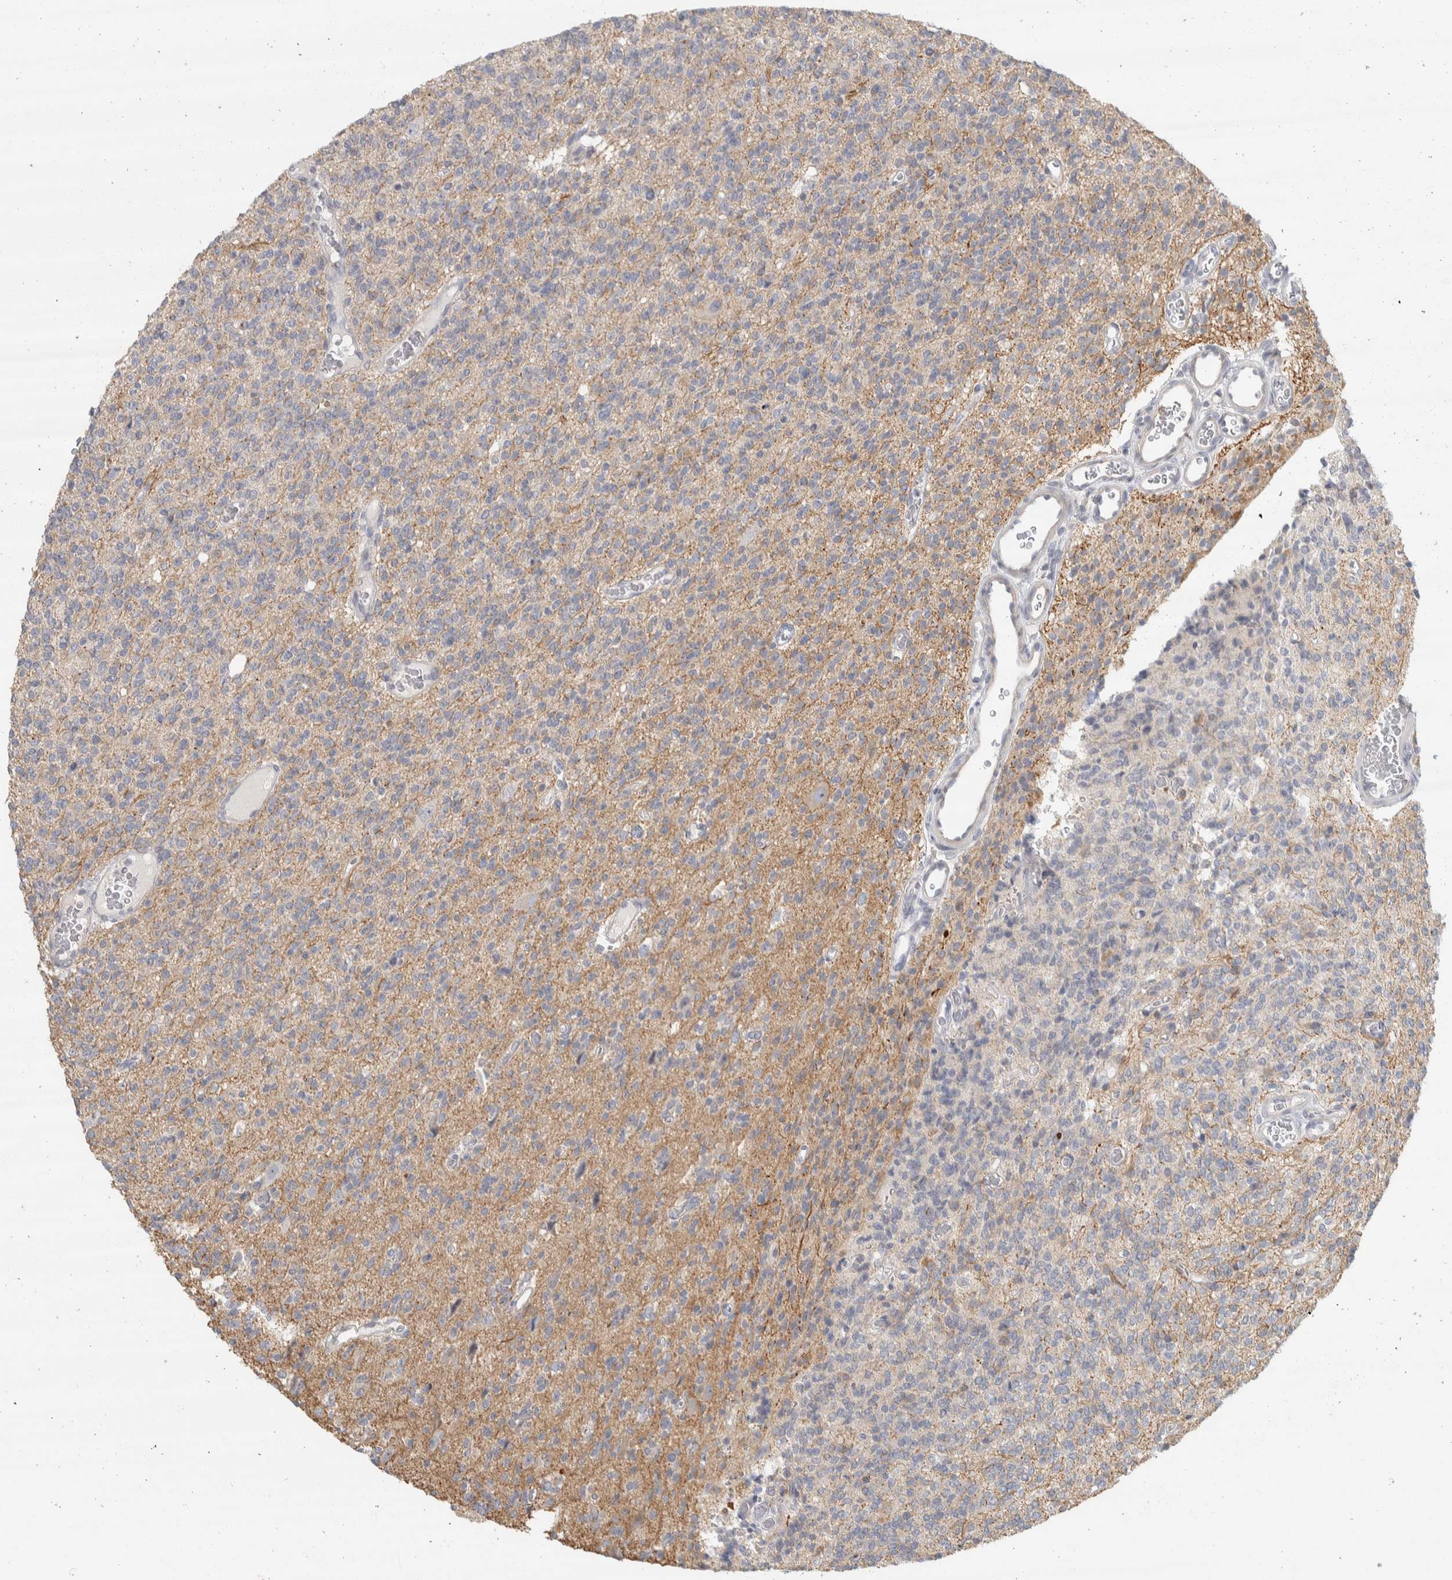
{"staining": {"intensity": "negative", "quantity": "none", "location": "none"}, "tissue": "glioma", "cell_type": "Tumor cells", "image_type": "cancer", "snomed": [{"axis": "morphology", "description": "Glioma, malignant, High grade"}, {"axis": "topography", "description": "Brain"}], "caption": "Tumor cells show no significant protein staining in glioma.", "gene": "DCXR", "patient": {"sex": "male", "age": 34}}